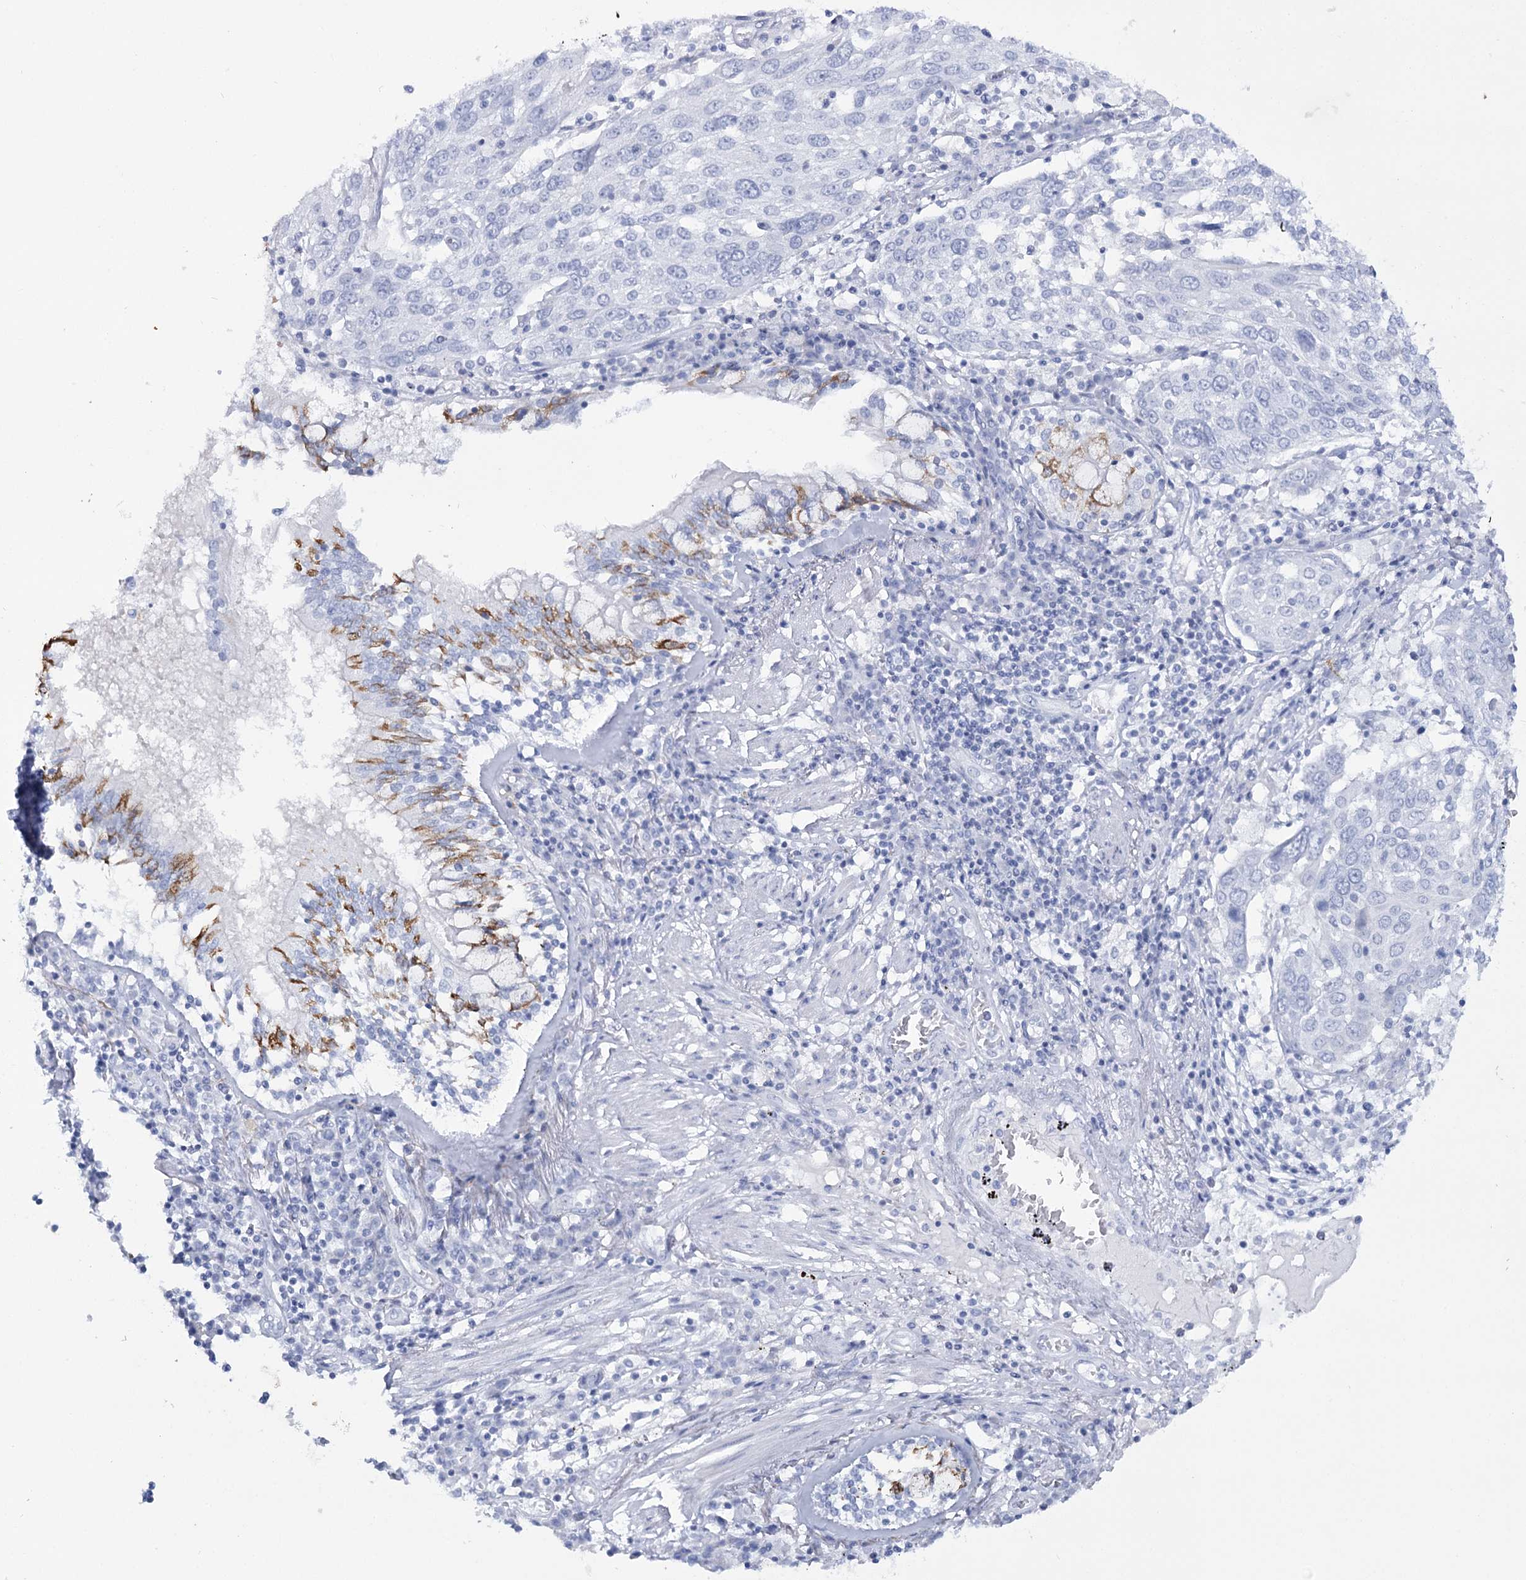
{"staining": {"intensity": "negative", "quantity": "none", "location": "none"}, "tissue": "lung cancer", "cell_type": "Tumor cells", "image_type": "cancer", "snomed": [{"axis": "morphology", "description": "Squamous cell carcinoma, NOS"}, {"axis": "topography", "description": "Lung"}], "caption": "Human squamous cell carcinoma (lung) stained for a protein using IHC exhibits no expression in tumor cells.", "gene": "RNF186", "patient": {"sex": "male", "age": 65}}